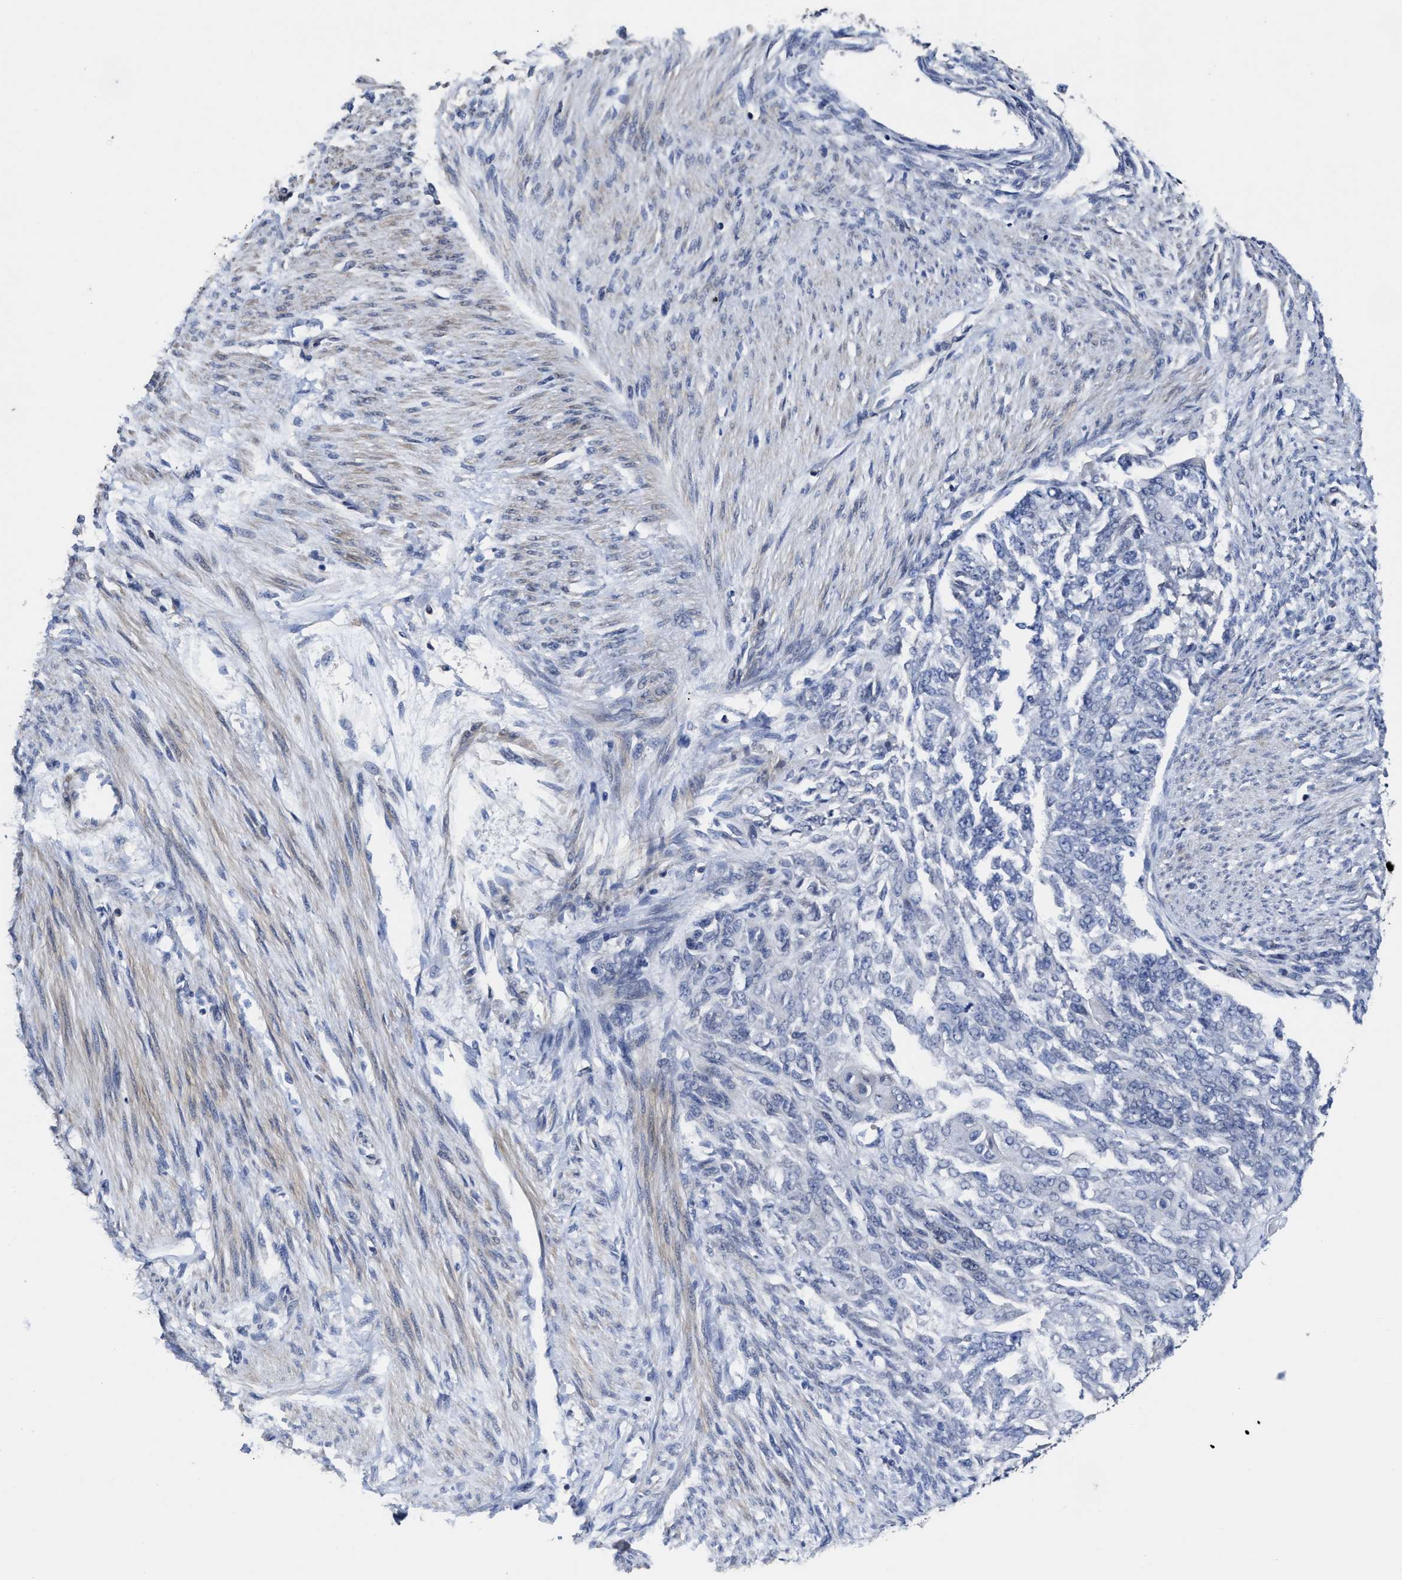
{"staining": {"intensity": "negative", "quantity": "none", "location": "none"}, "tissue": "endometrial cancer", "cell_type": "Tumor cells", "image_type": "cancer", "snomed": [{"axis": "morphology", "description": "Adenocarcinoma, NOS"}, {"axis": "topography", "description": "Endometrium"}], "caption": "Immunohistochemistry image of neoplastic tissue: human endometrial cancer (adenocarcinoma) stained with DAB (3,3'-diaminobenzidine) displays no significant protein positivity in tumor cells. (DAB immunohistochemistry (IHC), high magnification).", "gene": "ZFAT", "patient": {"sex": "female", "age": 32}}